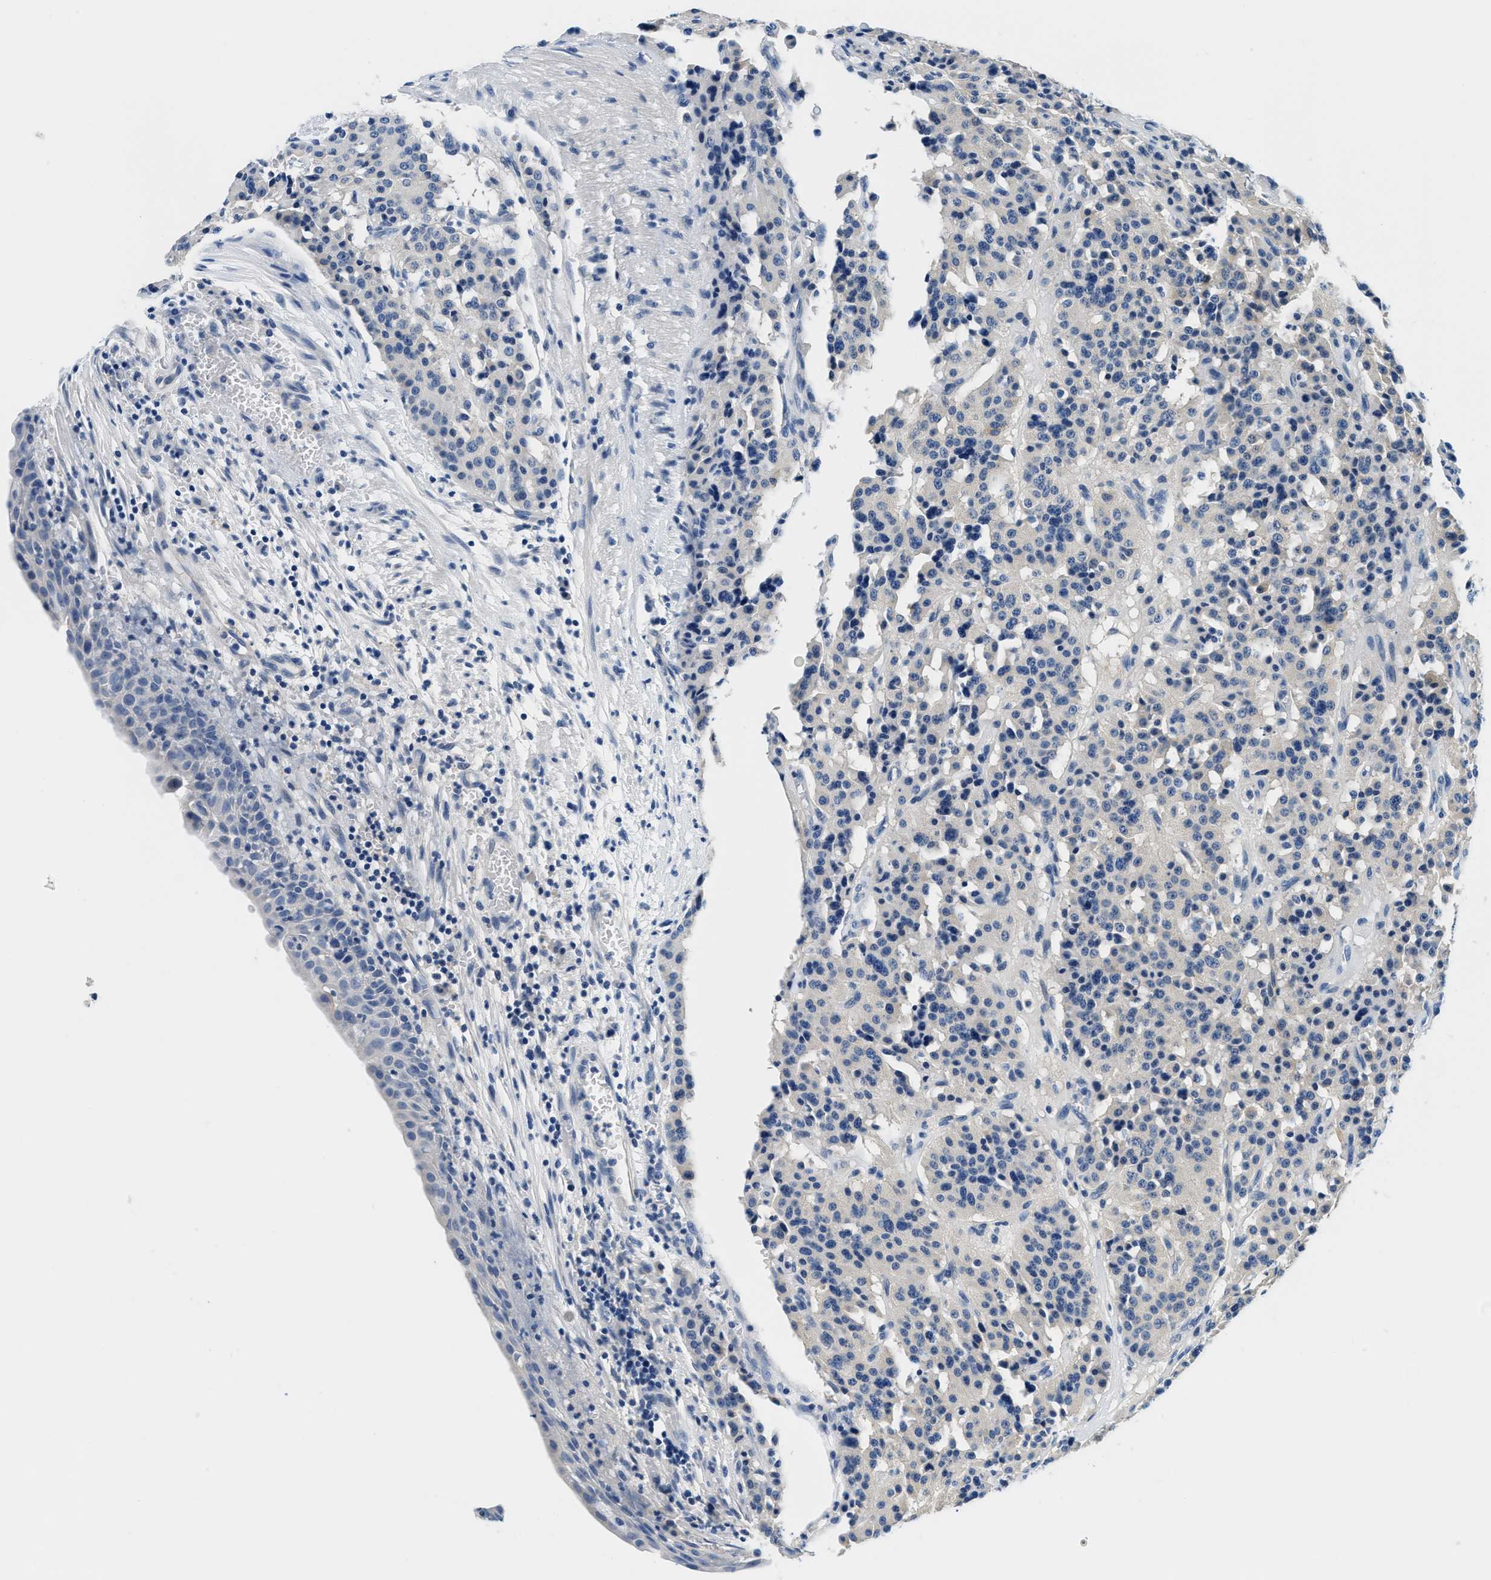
{"staining": {"intensity": "negative", "quantity": "none", "location": "none"}, "tissue": "carcinoid", "cell_type": "Tumor cells", "image_type": "cancer", "snomed": [{"axis": "morphology", "description": "Carcinoid, malignant, NOS"}, {"axis": "topography", "description": "Lung"}], "caption": "Immunohistochemical staining of malignant carcinoid demonstrates no significant positivity in tumor cells.", "gene": "GSTM3", "patient": {"sex": "male", "age": 30}}